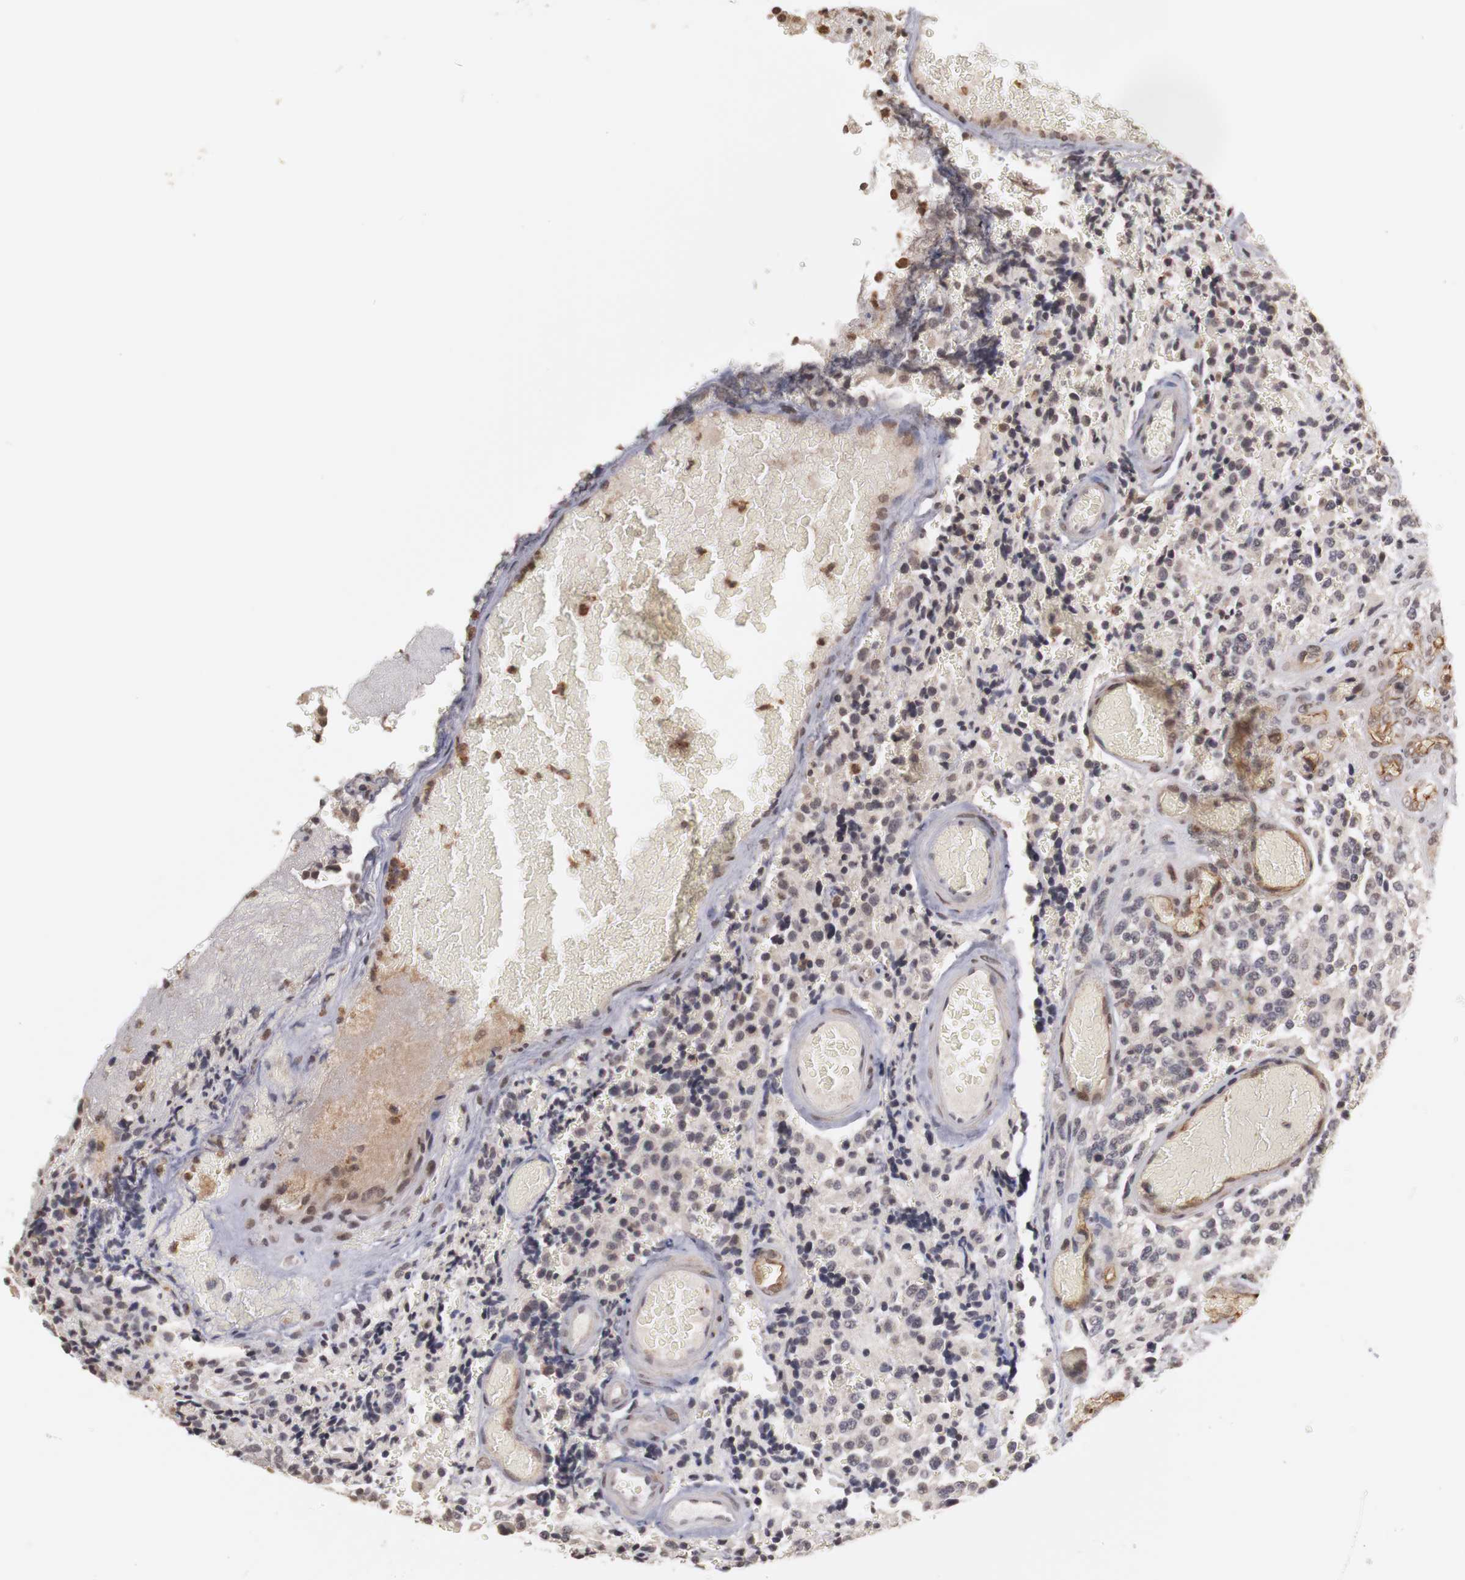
{"staining": {"intensity": "negative", "quantity": "none", "location": "none"}, "tissue": "glioma", "cell_type": "Tumor cells", "image_type": "cancer", "snomed": [{"axis": "morphology", "description": "Glioma, malignant, High grade"}, {"axis": "topography", "description": "Brain"}], "caption": "Micrograph shows no significant protein staining in tumor cells of high-grade glioma (malignant). (Immunohistochemistry, brightfield microscopy, high magnification).", "gene": "PLEKHA1", "patient": {"sex": "male", "age": 36}}